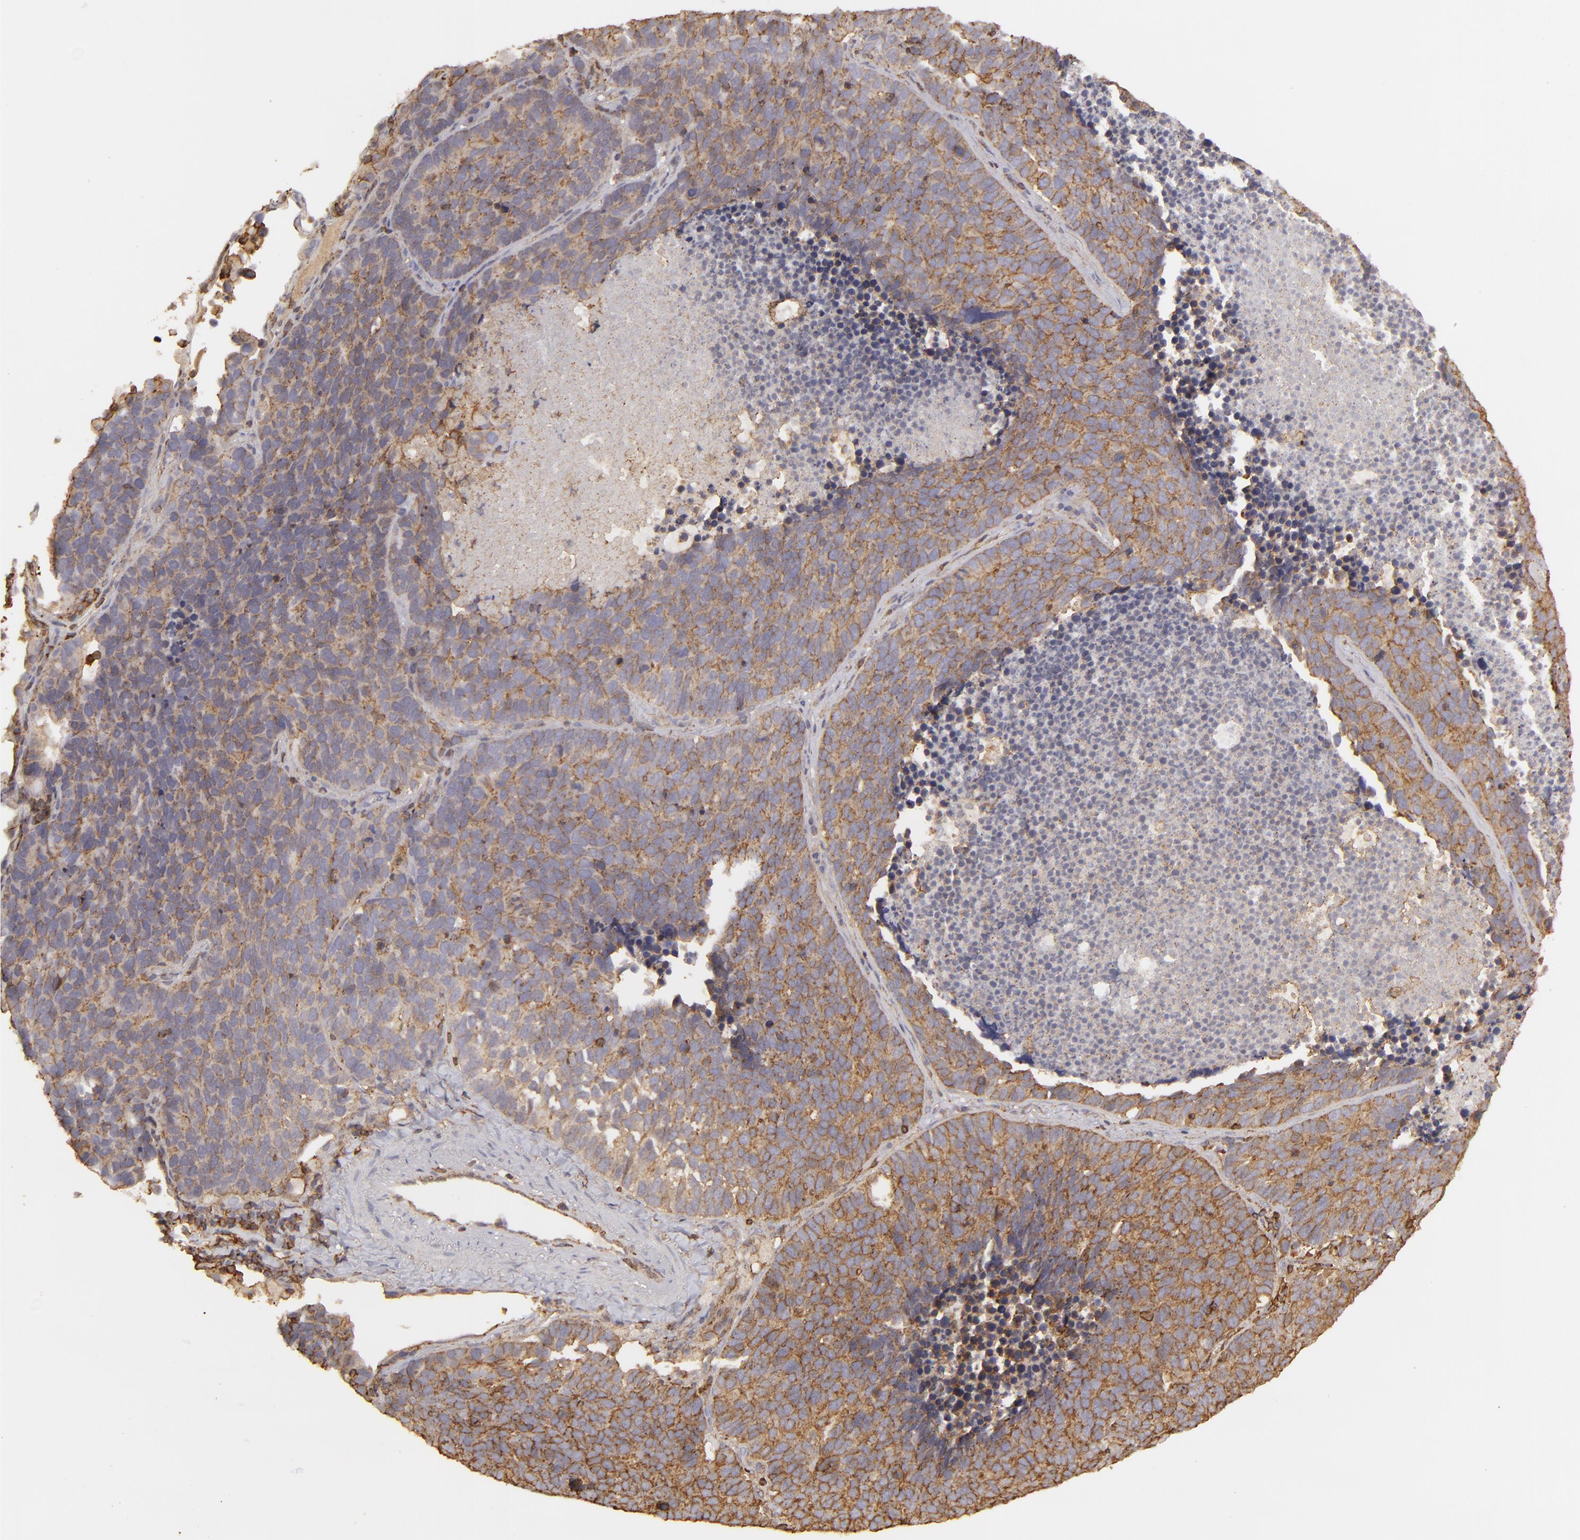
{"staining": {"intensity": "moderate", "quantity": ">75%", "location": "cytoplasmic/membranous"}, "tissue": "lung cancer", "cell_type": "Tumor cells", "image_type": "cancer", "snomed": [{"axis": "morphology", "description": "Neoplasm, malignant, NOS"}, {"axis": "topography", "description": "Lung"}], "caption": "IHC of human lung cancer (neoplasm (malignant)) displays medium levels of moderate cytoplasmic/membranous positivity in approximately >75% of tumor cells.", "gene": "ACTB", "patient": {"sex": "female", "age": 75}}